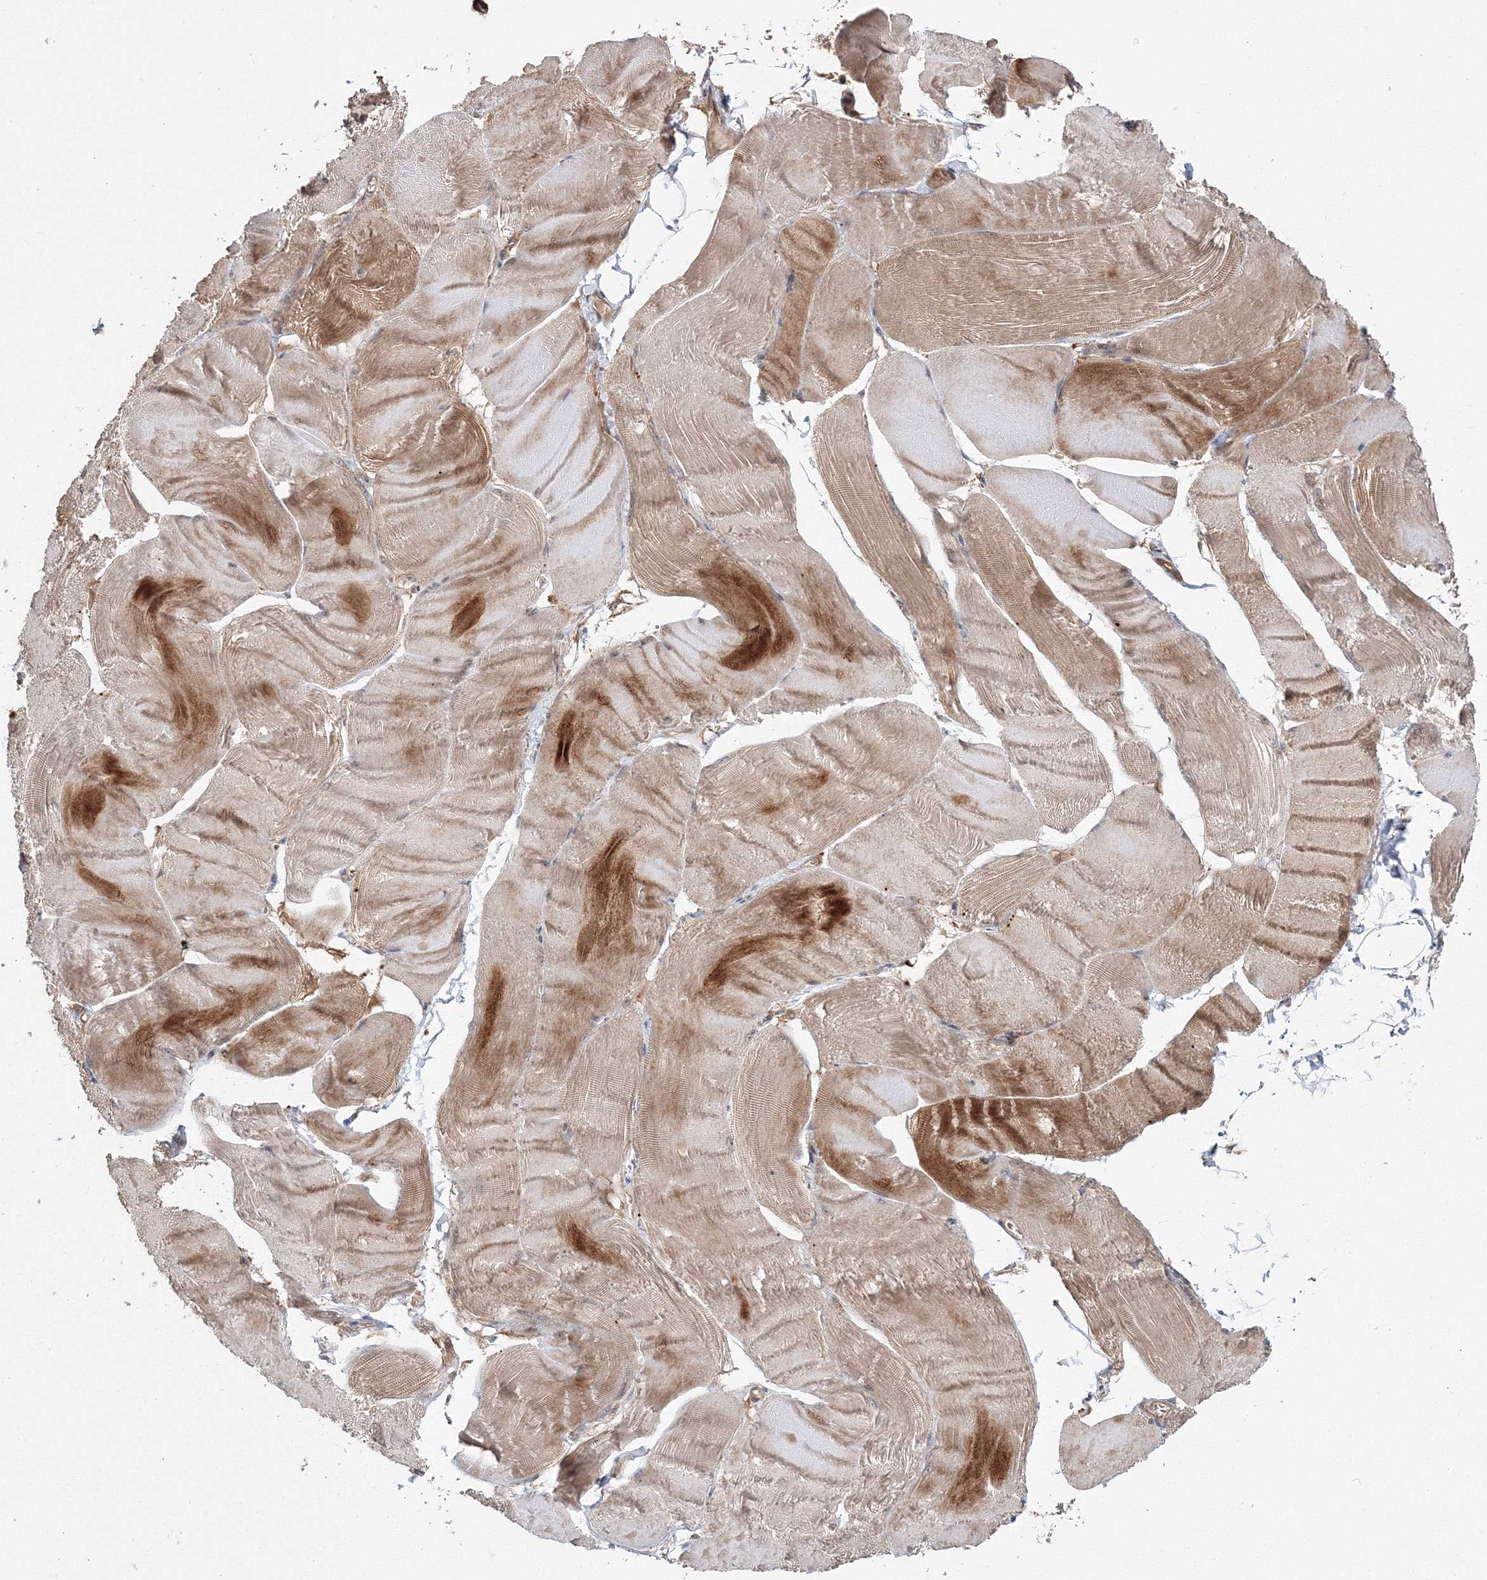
{"staining": {"intensity": "moderate", "quantity": "25%-75%", "location": "cytoplasmic/membranous"}, "tissue": "skeletal muscle", "cell_type": "Myocytes", "image_type": "normal", "snomed": [{"axis": "morphology", "description": "Normal tissue, NOS"}, {"axis": "morphology", "description": "Basal cell carcinoma"}, {"axis": "topography", "description": "Skeletal muscle"}], "caption": "This micrograph shows immunohistochemistry staining of normal skeletal muscle, with medium moderate cytoplasmic/membranous staining in about 25%-75% of myocytes.", "gene": "DDO", "patient": {"sex": "female", "age": 64}}